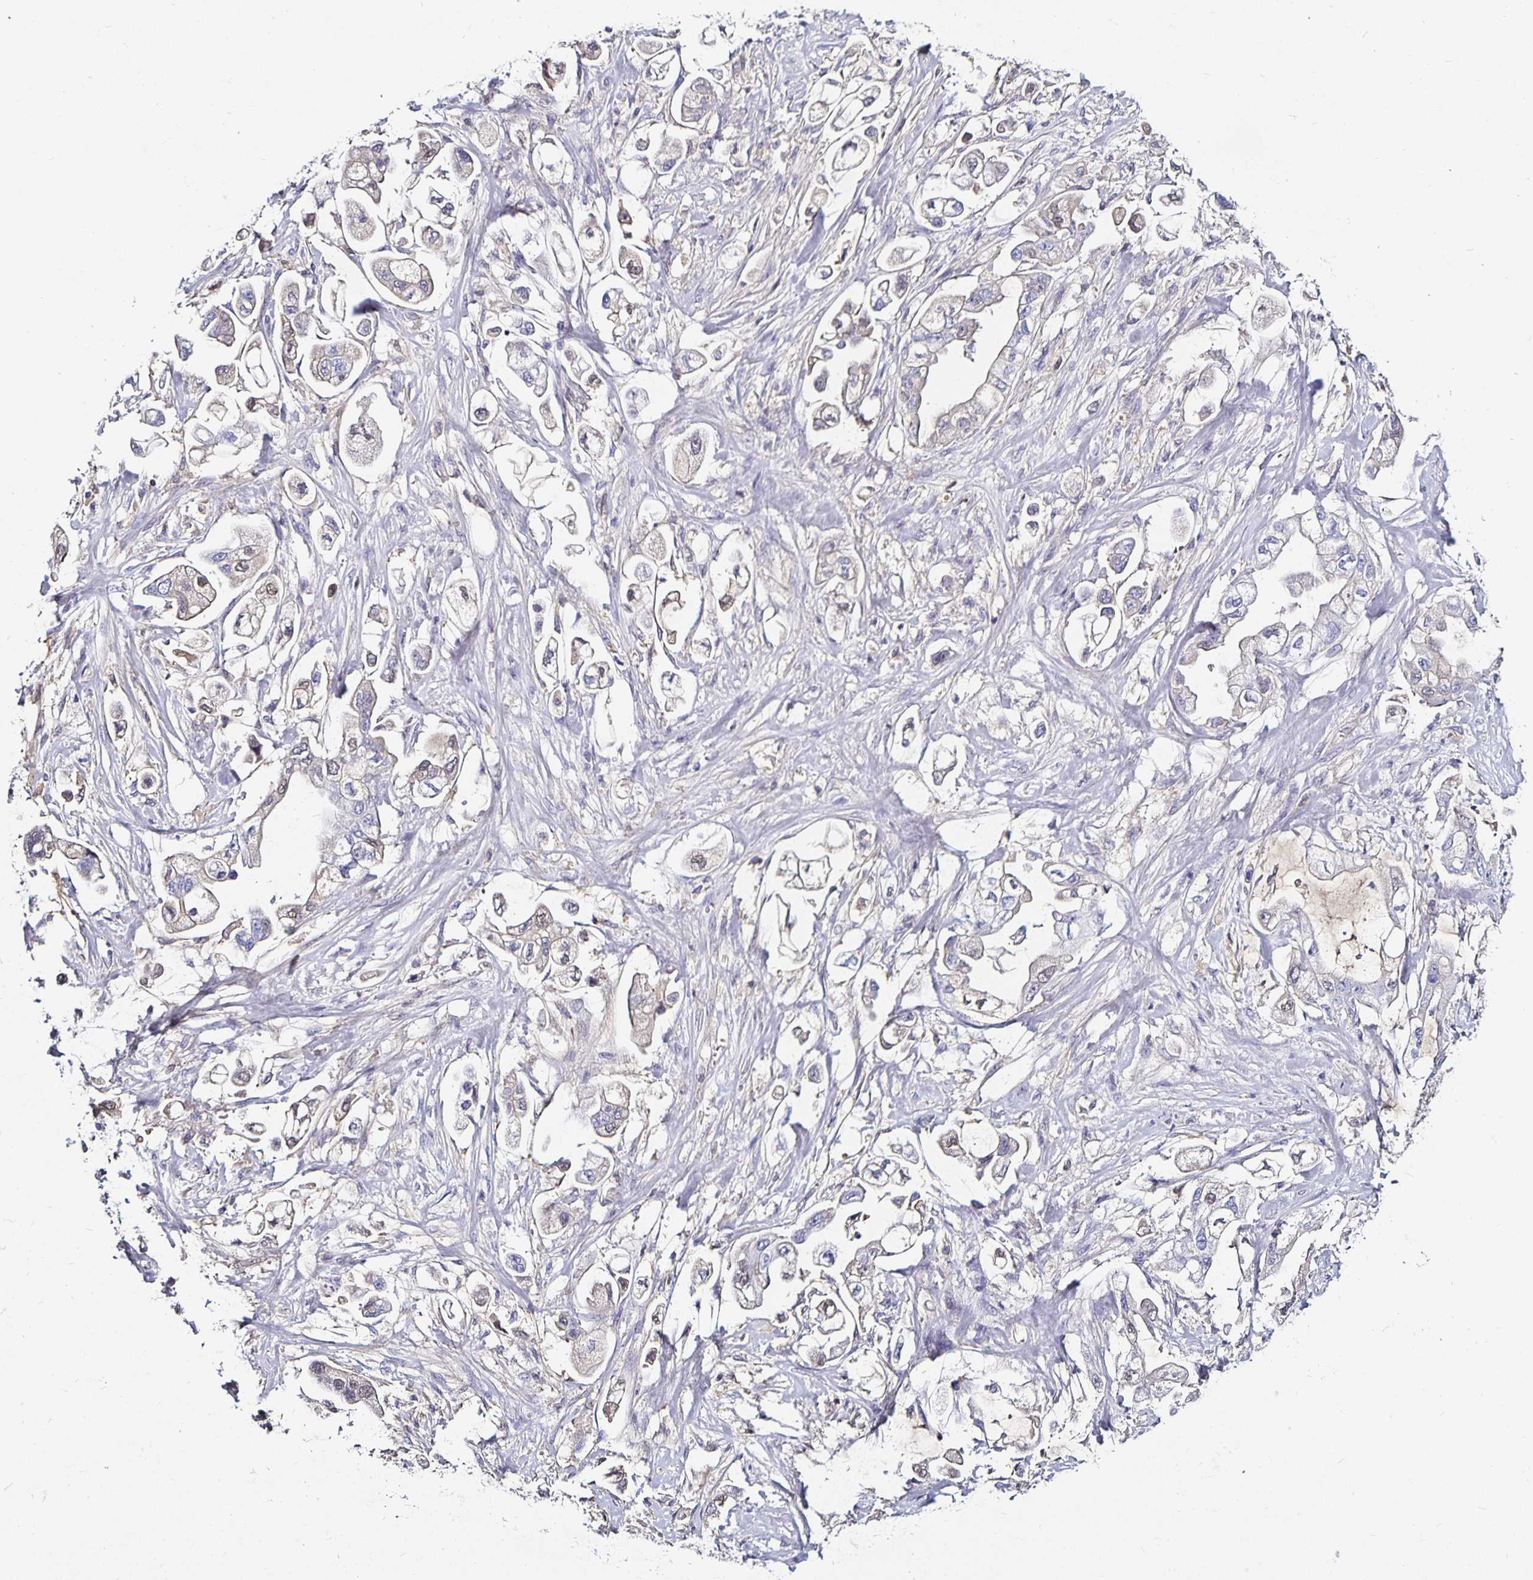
{"staining": {"intensity": "negative", "quantity": "none", "location": "none"}, "tissue": "stomach cancer", "cell_type": "Tumor cells", "image_type": "cancer", "snomed": [{"axis": "morphology", "description": "Adenocarcinoma, NOS"}, {"axis": "topography", "description": "Stomach"}], "caption": "Immunohistochemistry photomicrograph of stomach cancer stained for a protein (brown), which exhibits no staining in tumor cells.", "gene": "TTR", "patient": {"sex": "male", "age": 62}}